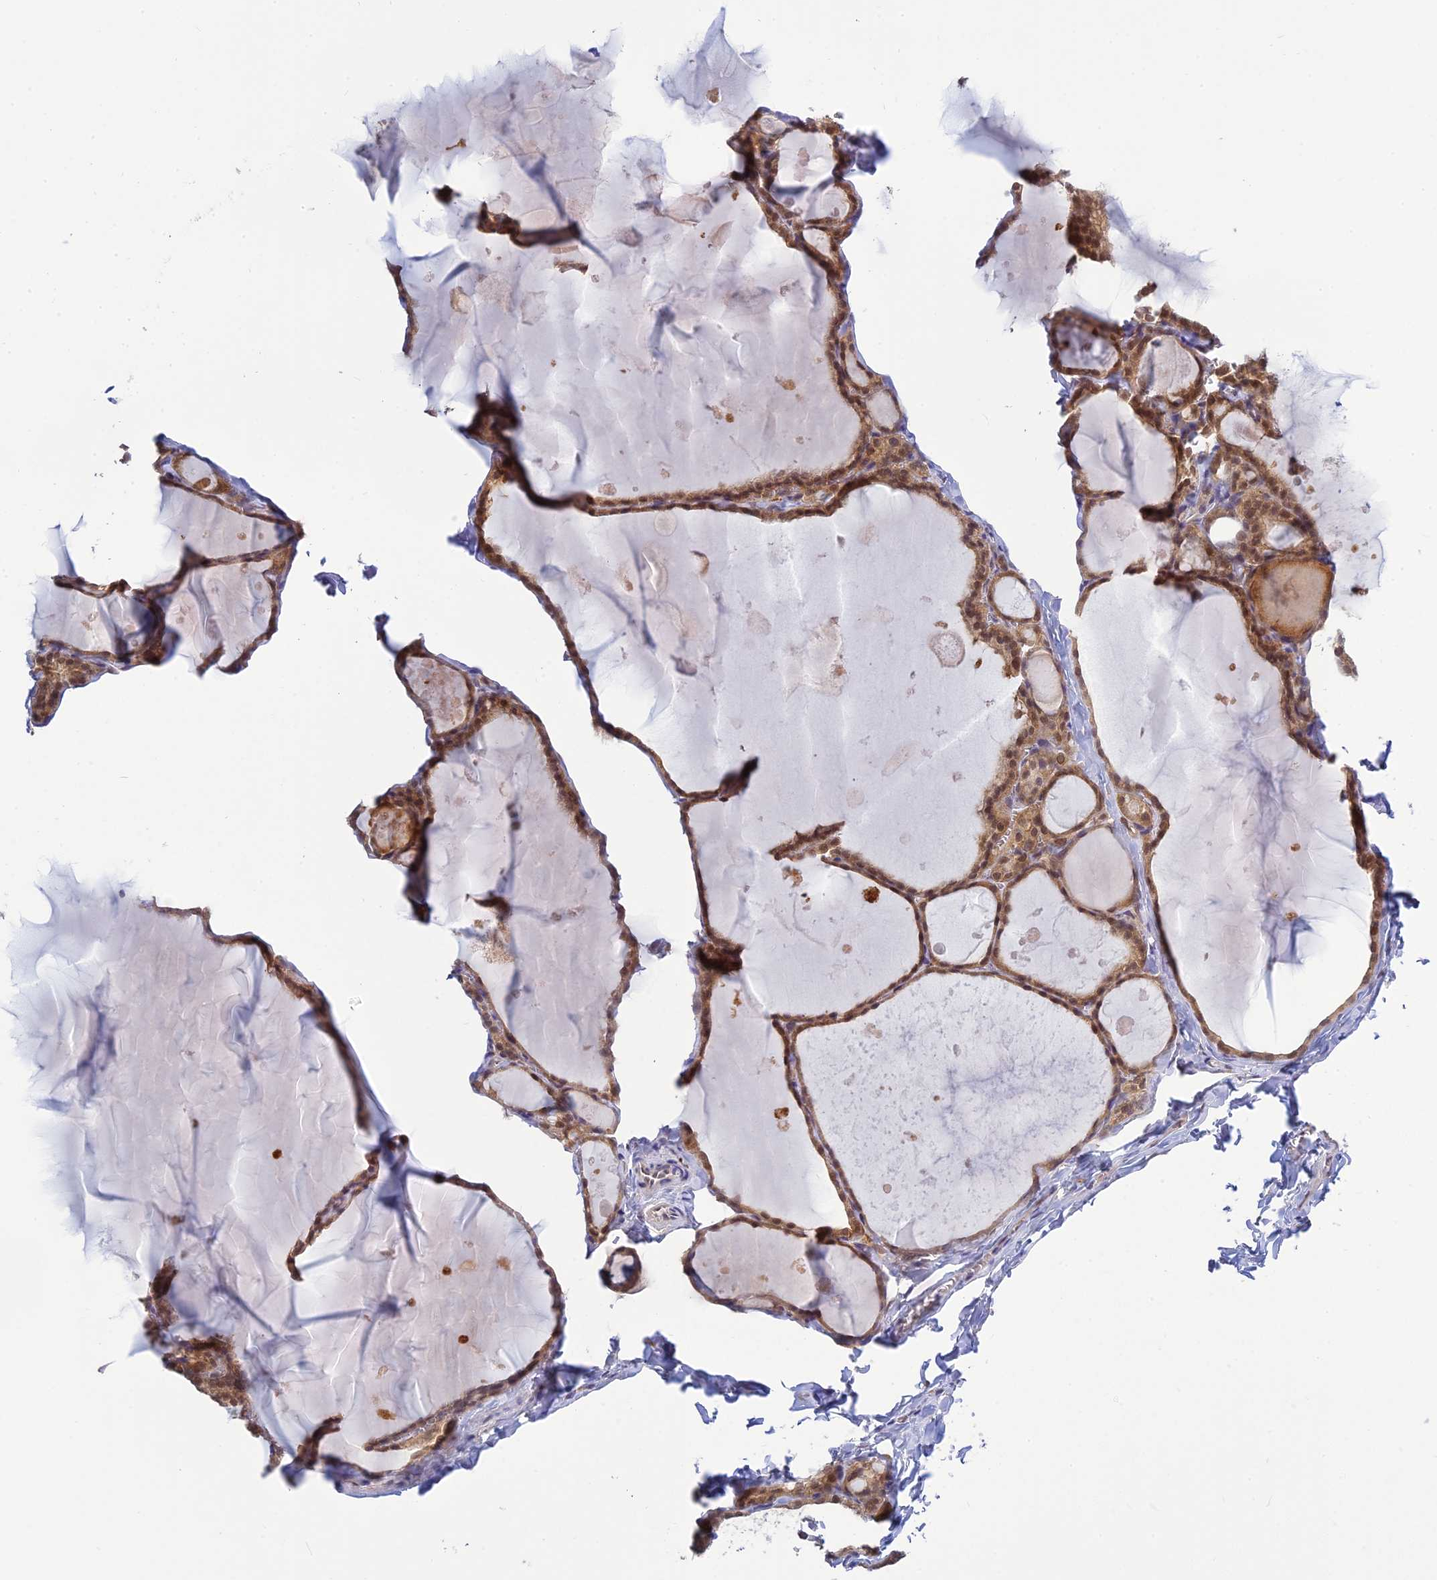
{"staining": {"intensity": "moderate", "quantity": ">75%", "location": "cytoplasmic/membranous,nuclear"}, "tissue": "thyroid gland", "cell_type": "Glandular cells", "image_type": "normal", "snomed": [{"axis": "morphology", "description": "Normal tissue, NOS"}, {"axis": "topography", "description": "Thyroid gland"}], "caption": "Human thyroid gland stained with a brown dye exhibits moderate cytoplasmic/membranous,nuclear positive positivity in approximately >75% of glandular cells.", "gene": "SKIC8", "patient": {"sex": "male", "age": 56}}